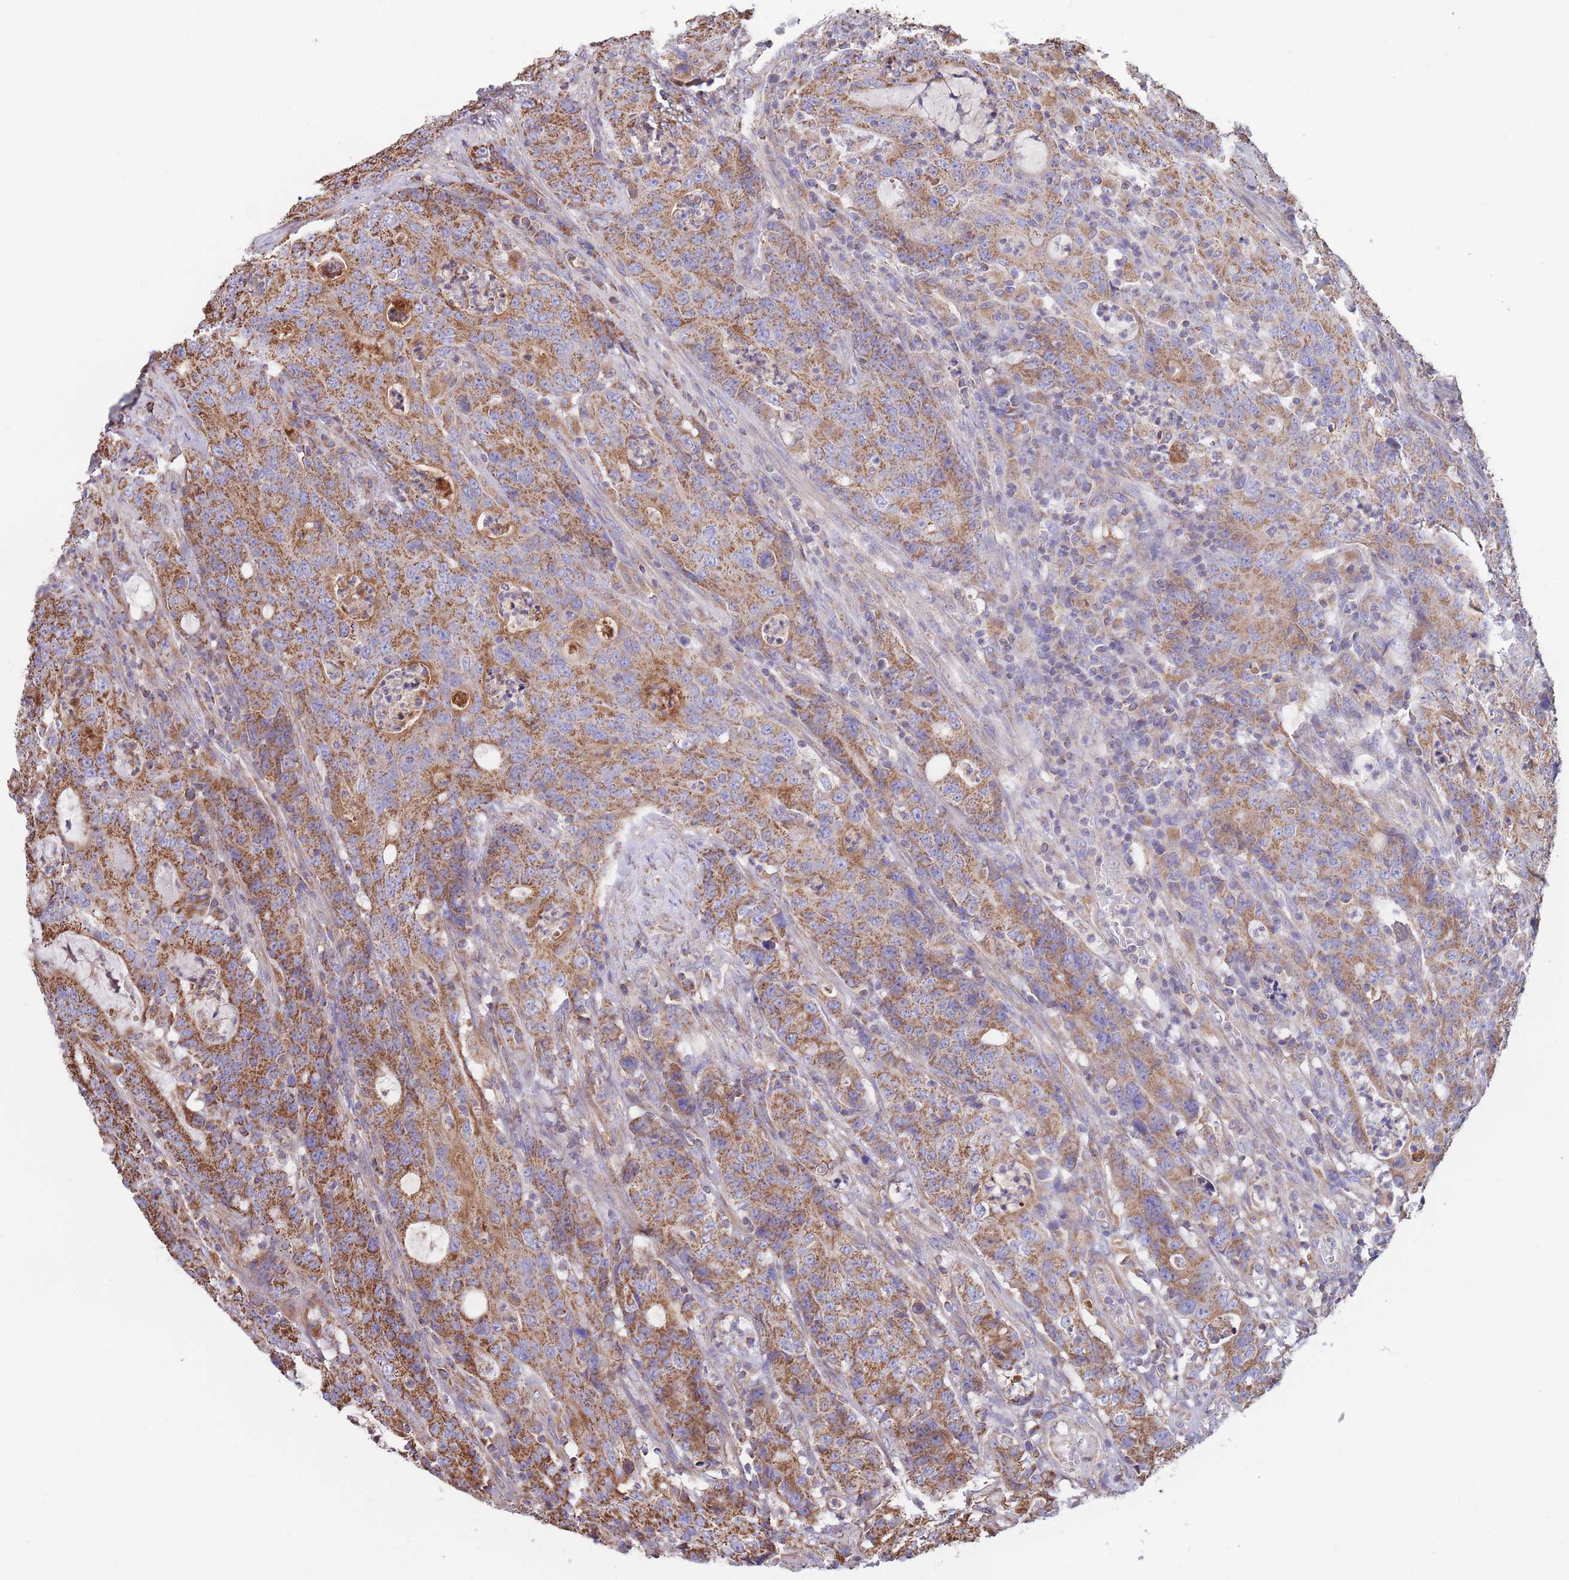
{"staining": {"intensity": "moderate", "quantity": ">75%", "location": "cytoplasmic/membranous"}, "tissue": "colorectal cancer", "cell_type": "Tumor cells", "image_type": "cancer", "snomed": [{"axis": "morphology", "description": "Adenocarcinoma, NOS"}, {"axis": "topography", "description": "Colon"}], "caption": "A high-resolution micrograph shows immunohistochemistry staining of adenocarcinoma (colorectal), which displays moderate cytoplasmic/membranous expression in approximately >75% of tumor cells. The protein of interest is shown in brown color, while the nuclei are stained blue.", "gene": "FKBP8", "patient": {"sex": "male", "age": 83}}